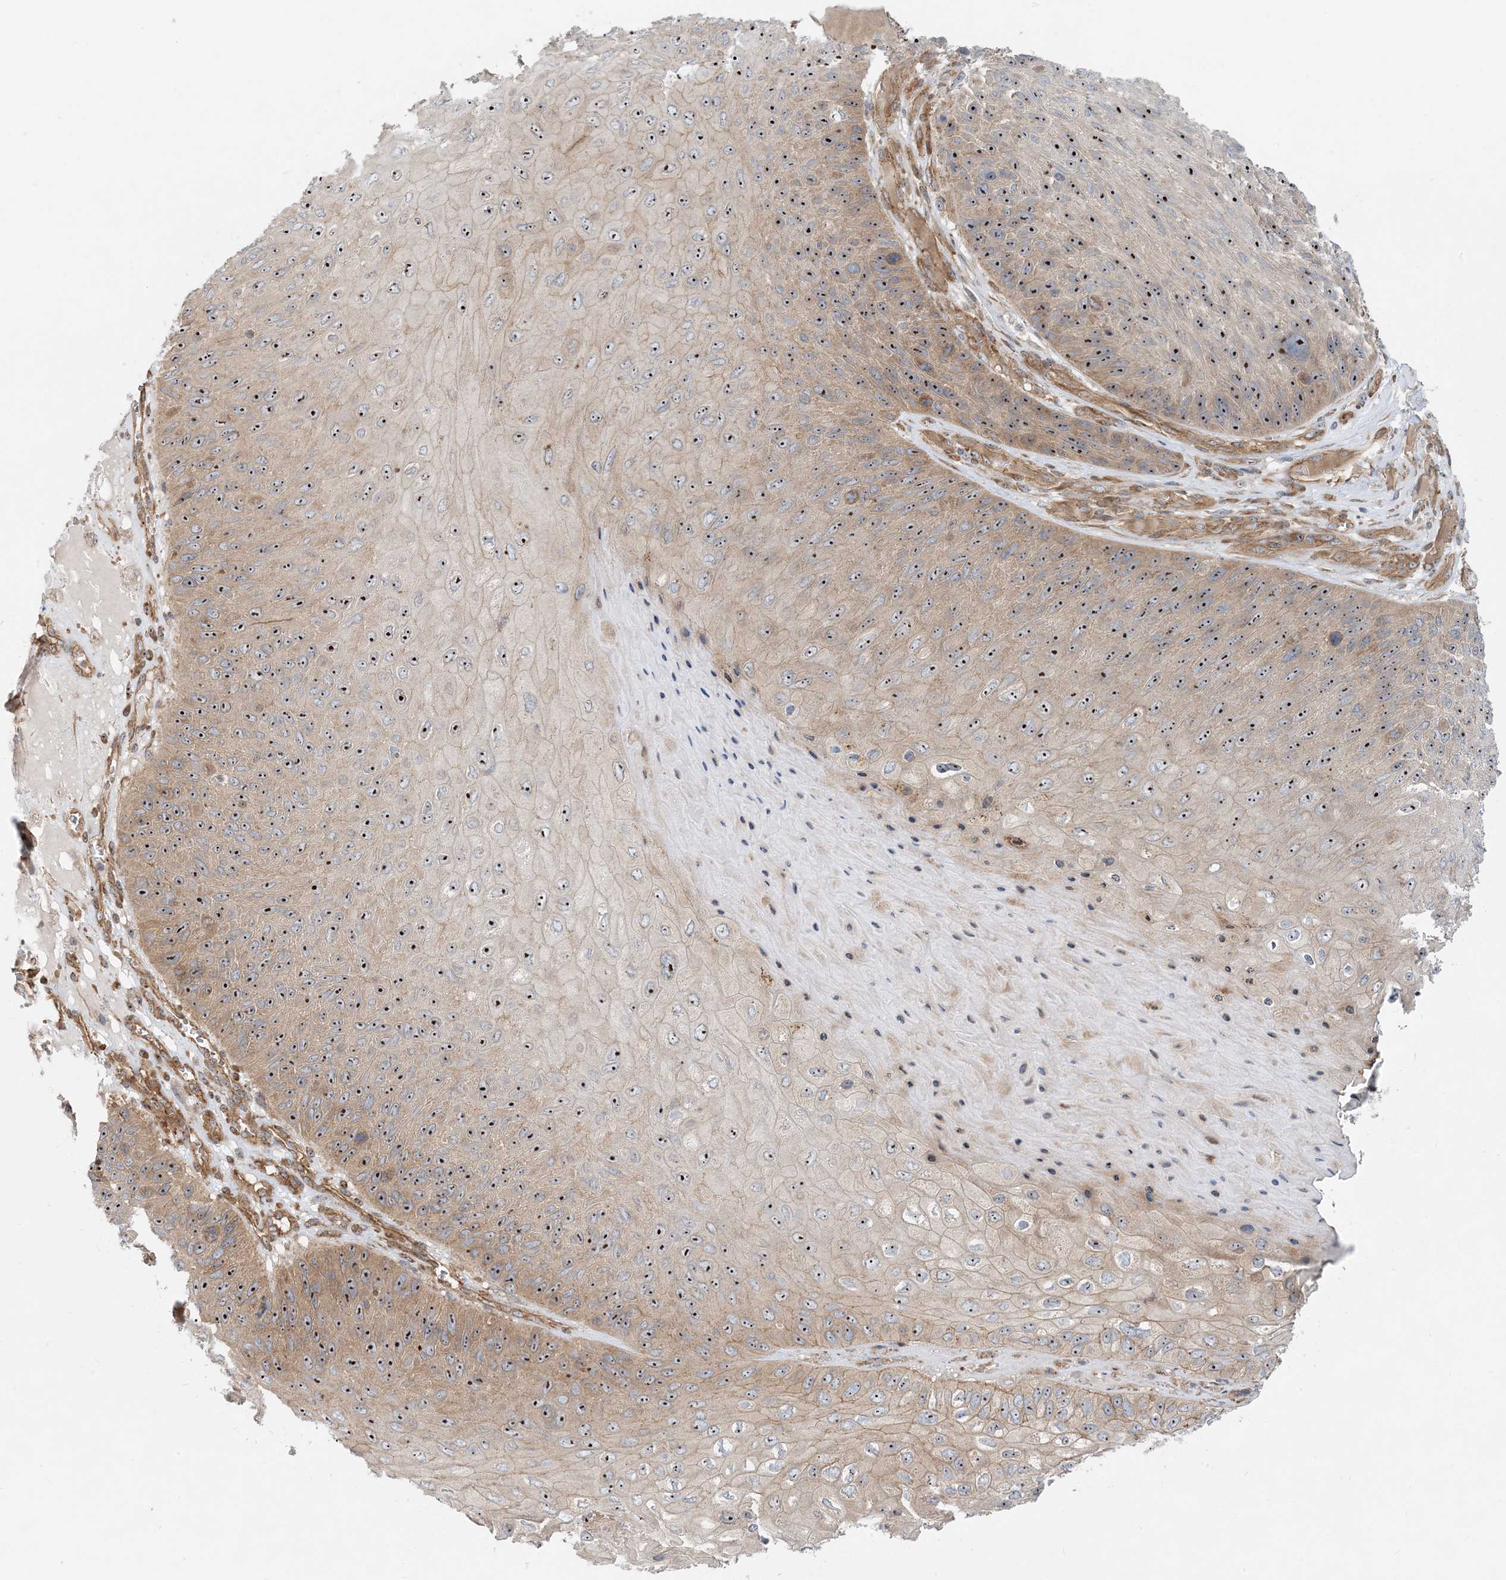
{"staining": {"intensity": "moderate", "quantity": "25%-75%", "location": "cytoplasmic/membranous,nuclear"}, "tissue": "skin cancer", "cell_type": "Tumor cells", "image_type": "cancer", "snomed": [{"axis": "morphology", "description": "Squamous cell carcinoma, NOS"}, {"axis": "topography", "description": "Skin"}], "caption": "This is an image of IHC staining of skin cancer (squamous cell carcinoma), which shows moderate expression in the cytoplasmic/membranous and nuclear of tumor cells.", "gene": "MYL5", "patient": {"sex": "female", "age": 88}}